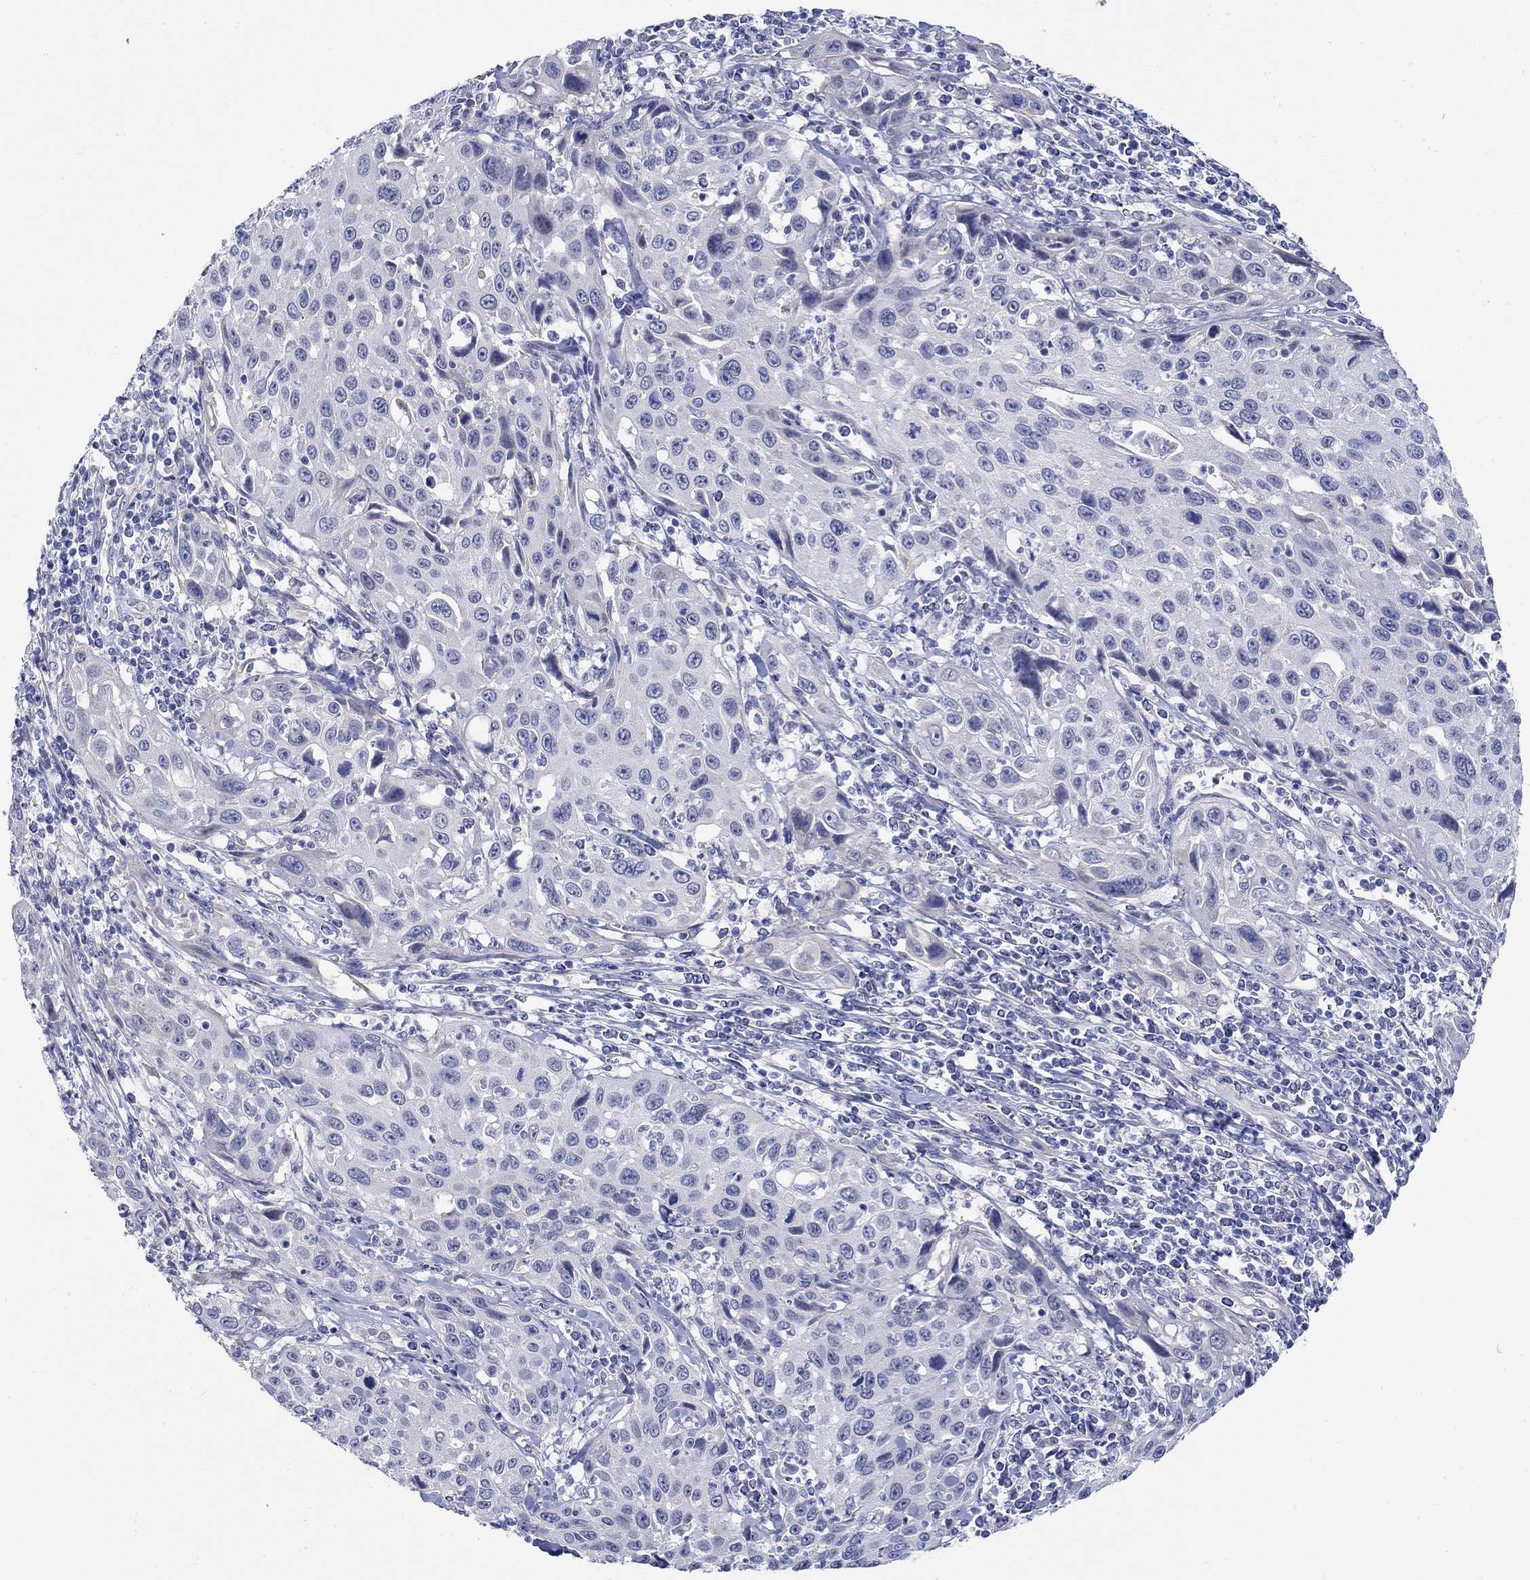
{"staining": {"intensity": "negative", "quantity": "none", "location": "none"}, "tissue": "cervical cancer", "cell_type": "Tumor cells", "image_type": "cancer", "snomed": [{"axis": "morphology", "description": "Squamous cell carcinoma, NOS"}, {"axis": "topography", "description": "Cervix"}], "caption": "Immunohistochemistry of cervical squamous cell carcinoma displays no expression in tumor cells.", "gene": "KRT222", "patient": {"sex": "female", "age": 26}}